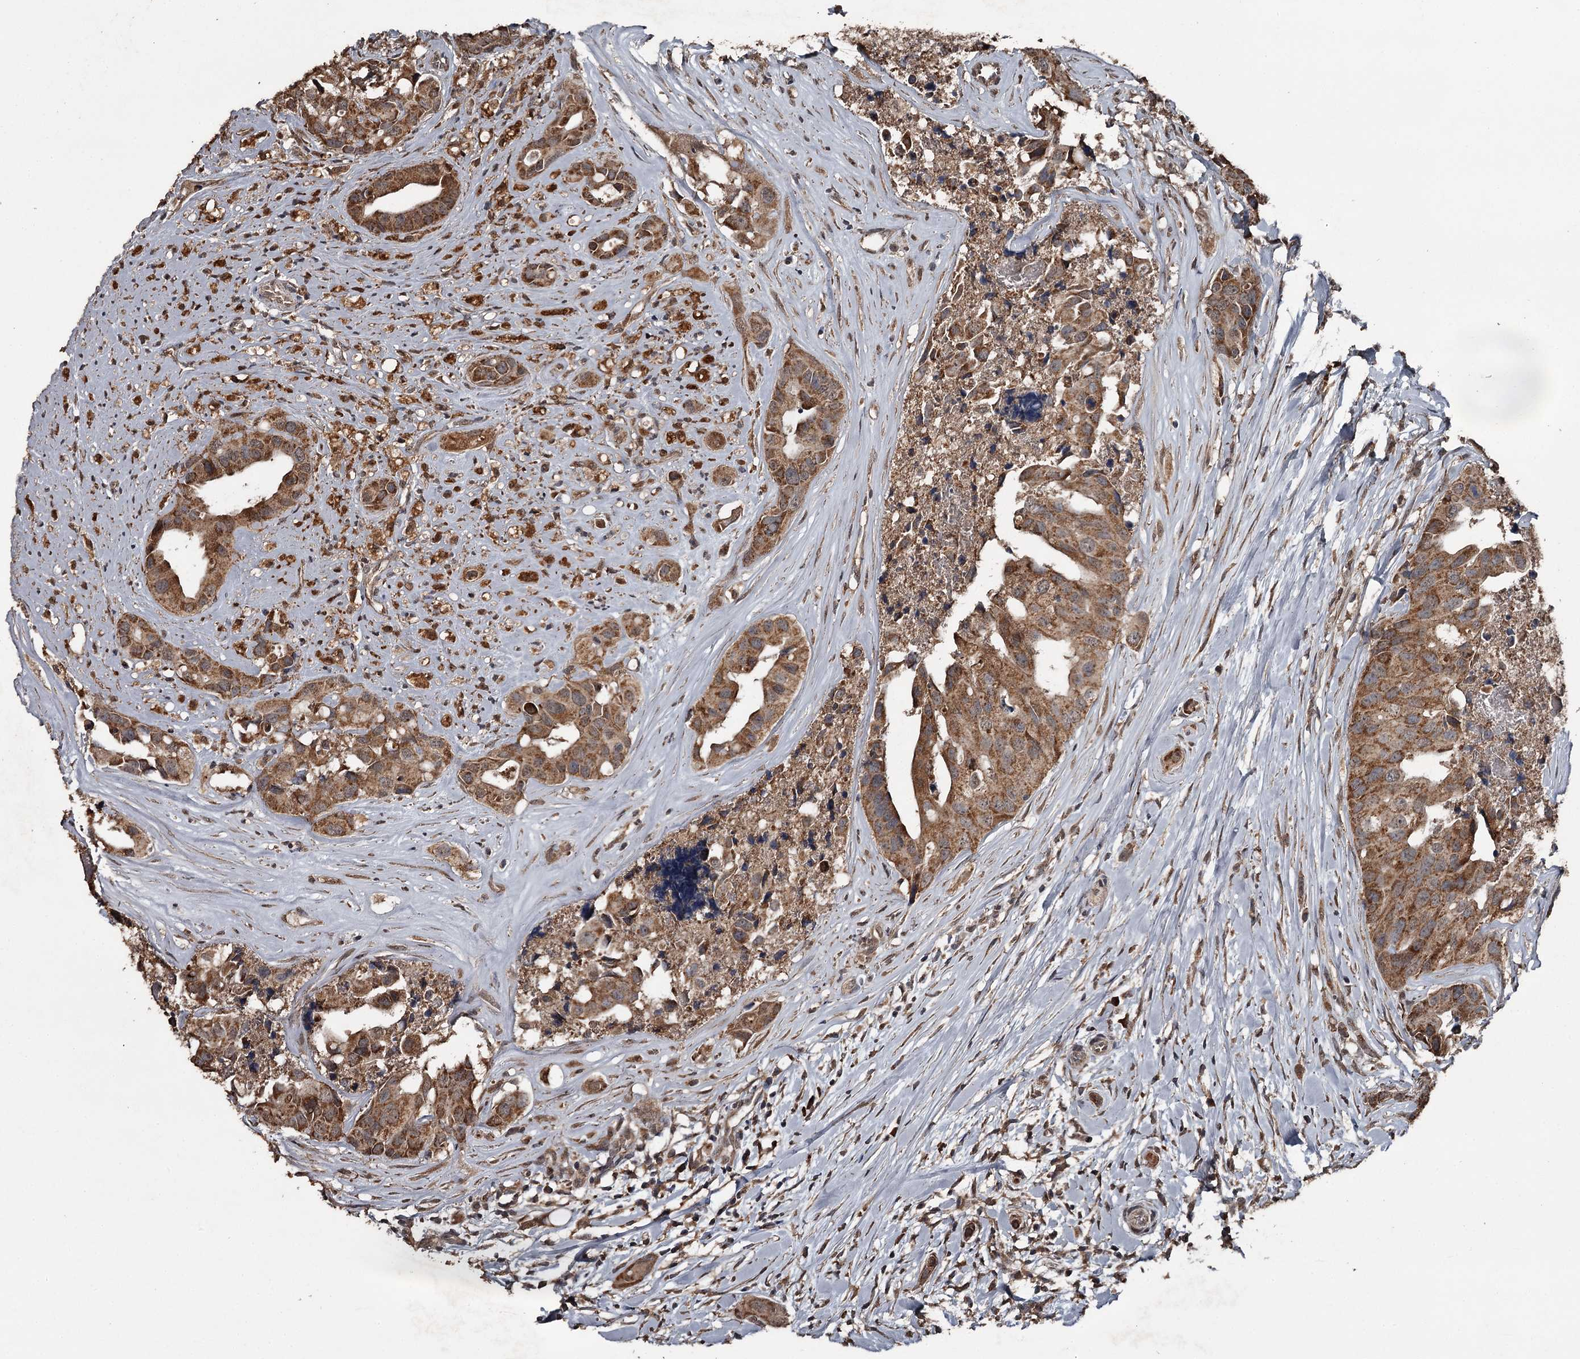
{"staining": {"intensity": "strong", "quantity": ">75%", "location": "cytoplasmic/membranous"}, "tissue": "head and neck cancer", "cell_type": "Tumor cells", "image_type": "cancer", "snomed": [{"axis": "morphology", "description": "Adenocarcinoma, NOS"}, {"axis": "morphology", "description": "Adenocarcinoma, metastatic, NOS"}, {"axis": "topography", "description": "Head-Neck"}], "caption": "Tumor cells demonstrate high levels of strong cytoplasmic/membranous positivity in approximately >75% of cells in head and neck cancer (metastatic adenocarcinoma).", "gene": "WIPI1", "patient": {"sex": "male", "age": 75}}